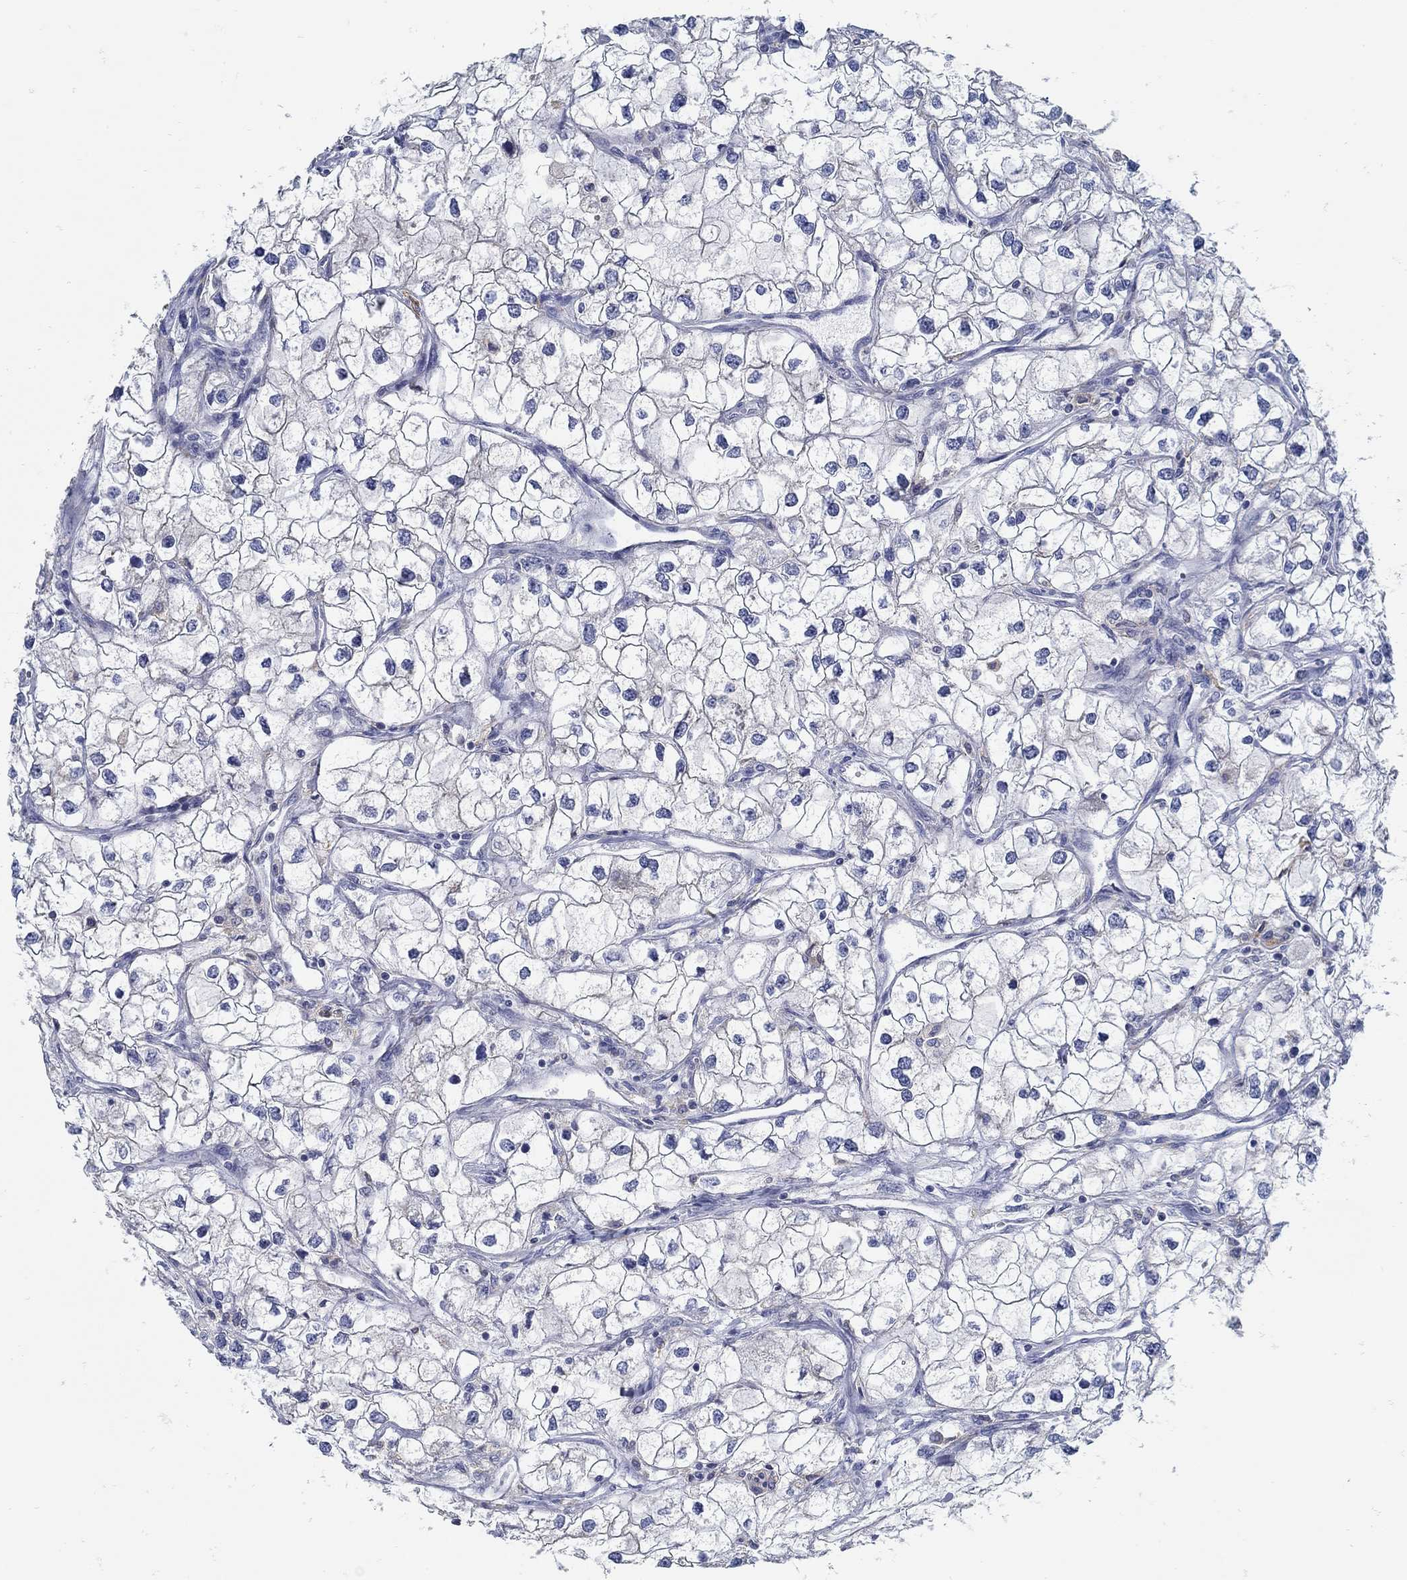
{"staining": {"intensity": "negative", "quantity": "none", "location": "none"}, "tissue": "renal cancer", "cell_type": "Tumor cells", "image_type": "cancer", "snomed": [{"axis": "morphology", "description": "Adenocarcinoma, NOS"}, {"axis": "topography", "description": "Kidney"}], "caption": "This is an IHC photomicrograph of human renal cancer. There is no staining in tumor cells.", "gene": "ZFAND4", "patient": {"sex": "male", "age": 59}}